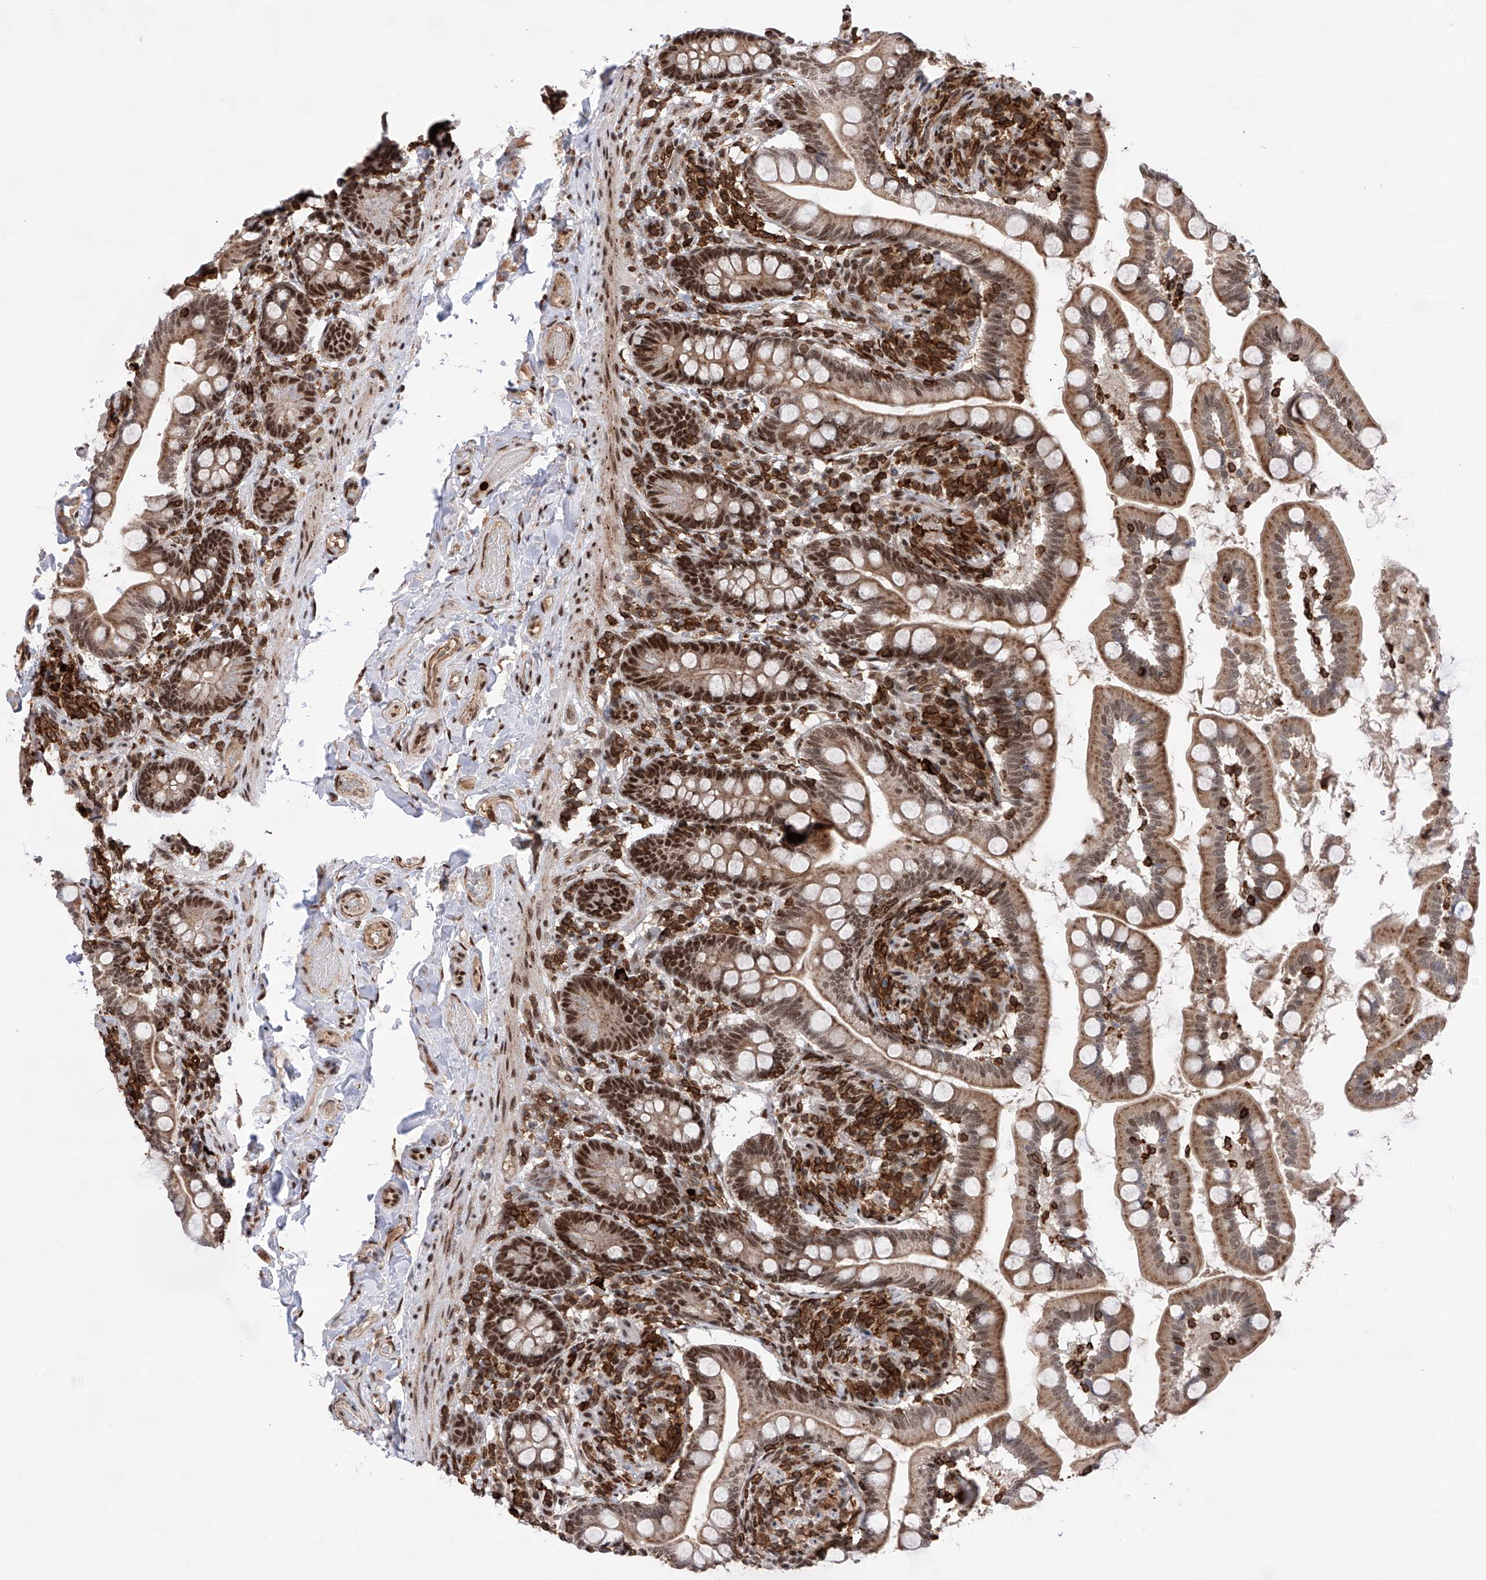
{"staining": {"intensity": "strong", "quantity": ">75%", "location": "cytoplasmic/membranous,nuclear"}, "tissue": "small intestine", "cell_type": "Glandular cells", "image_type": "normal", "snomed": [{"axis": "morphology", "description": "Normal tissue, NOS"}, {"axis": "topography", "description": "Small intestine"}], "caption": "IHC of benign human small intestine displays high levels of strong cytoplasmic/membranous,nuclear positivity in approximately >75% of glandular cells. (Brightfield microscopy of DAB IHC at high magnification).", "gene": "ZNF280D", "patient": {"sex": "female", "age": 64}}